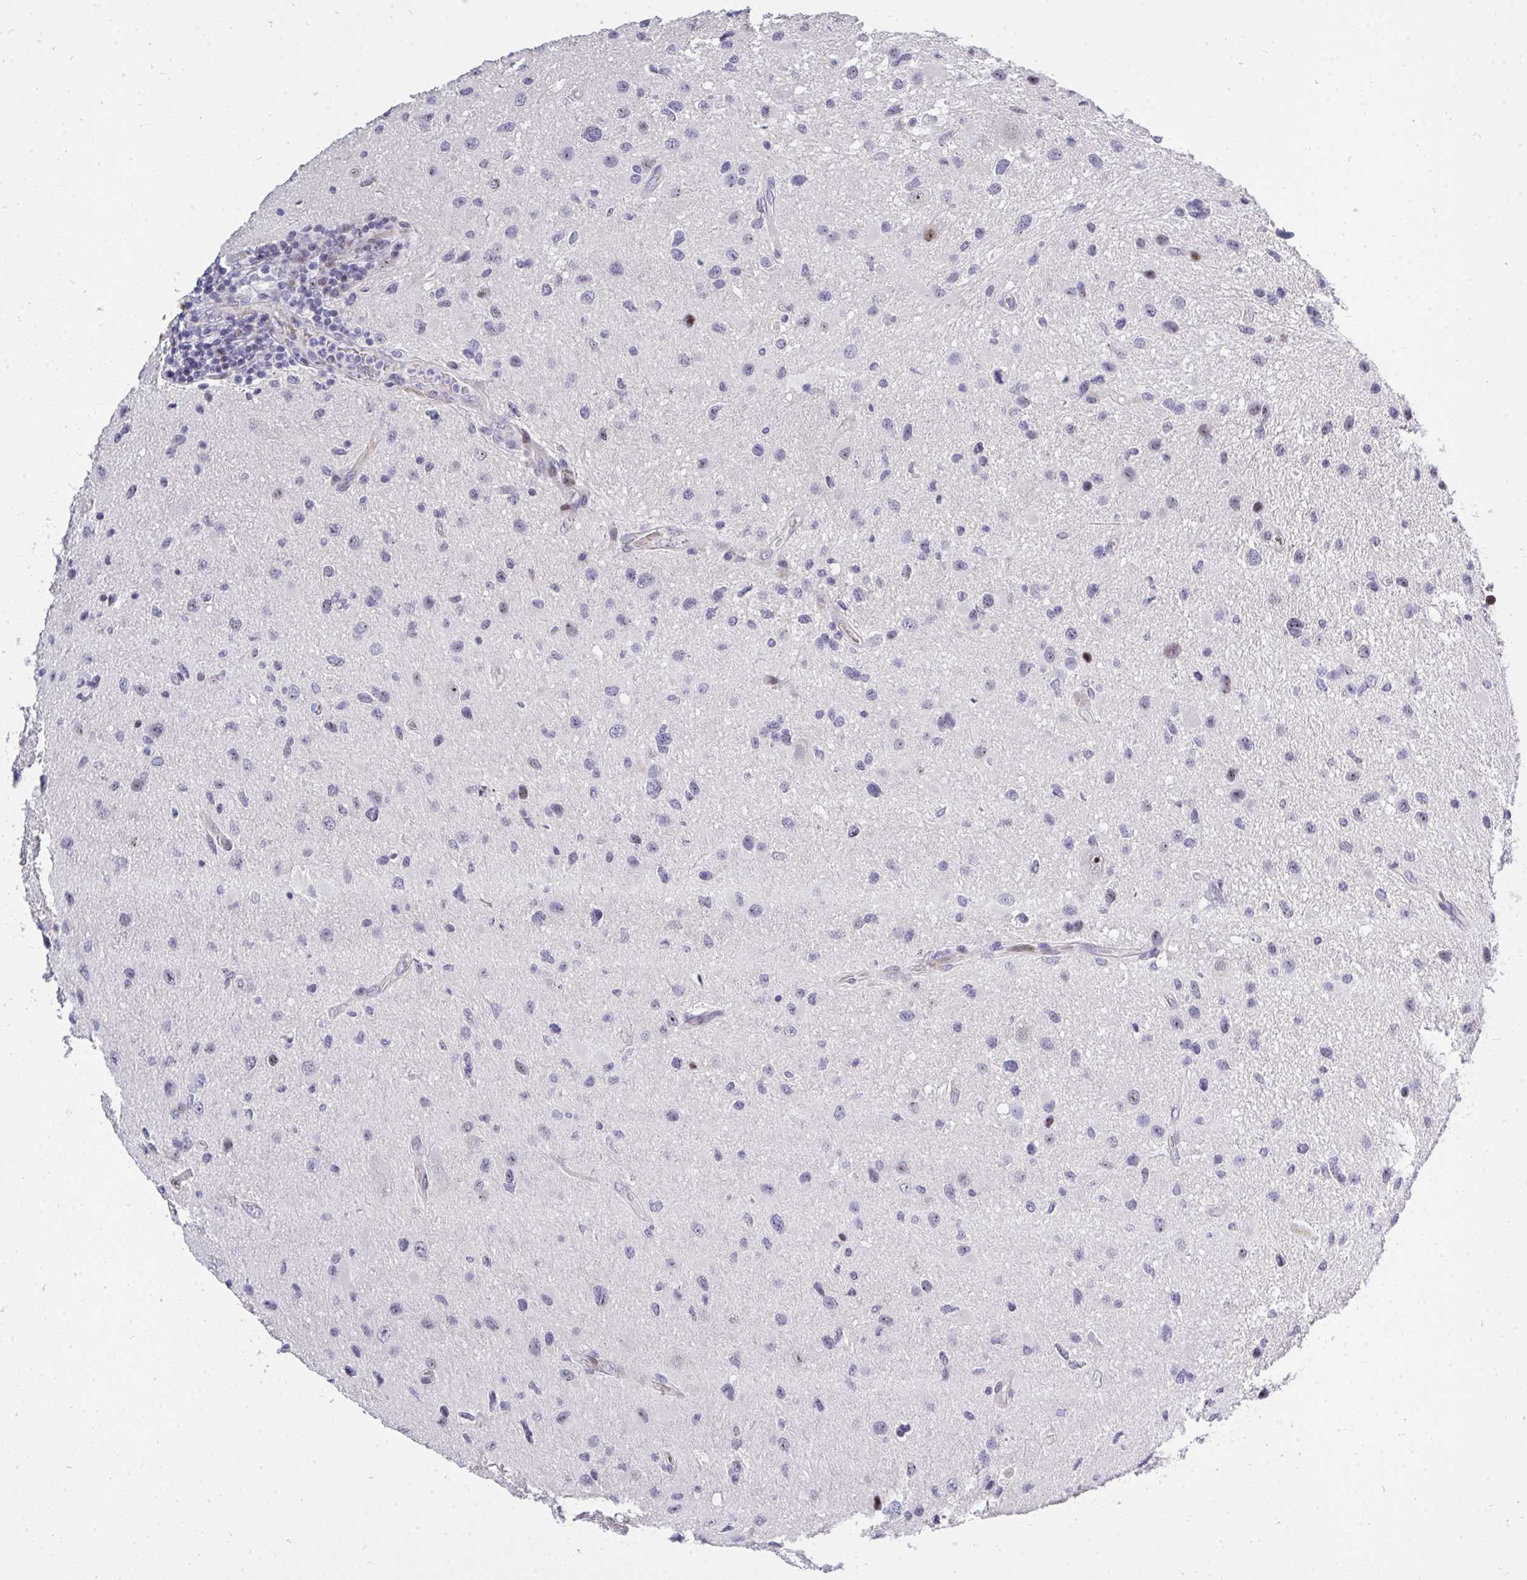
{"staining": {"intensity": "weak", "quantity": "<25%", "location": "nuclear"}, "tissue": "glioma", "cell_type": "Tumor cells", "image_type": "cancer", "snomed": [{"axis": "morphology", "description": "Glioma, malignant, Low grade"}, {"axis": "topography", "description": "Brain"}], "caption": "This is a micrograph of immunohistochemistry staining of glioma, which shows no positivity in tumor cells. (Stains: DAB immunohistochemistry with hematoxylin counter stain, Microscopy: brightfield microscopy at high magnification).", "gene": "PLPPR3", "patient": {"sex": "female", "age": 32}}